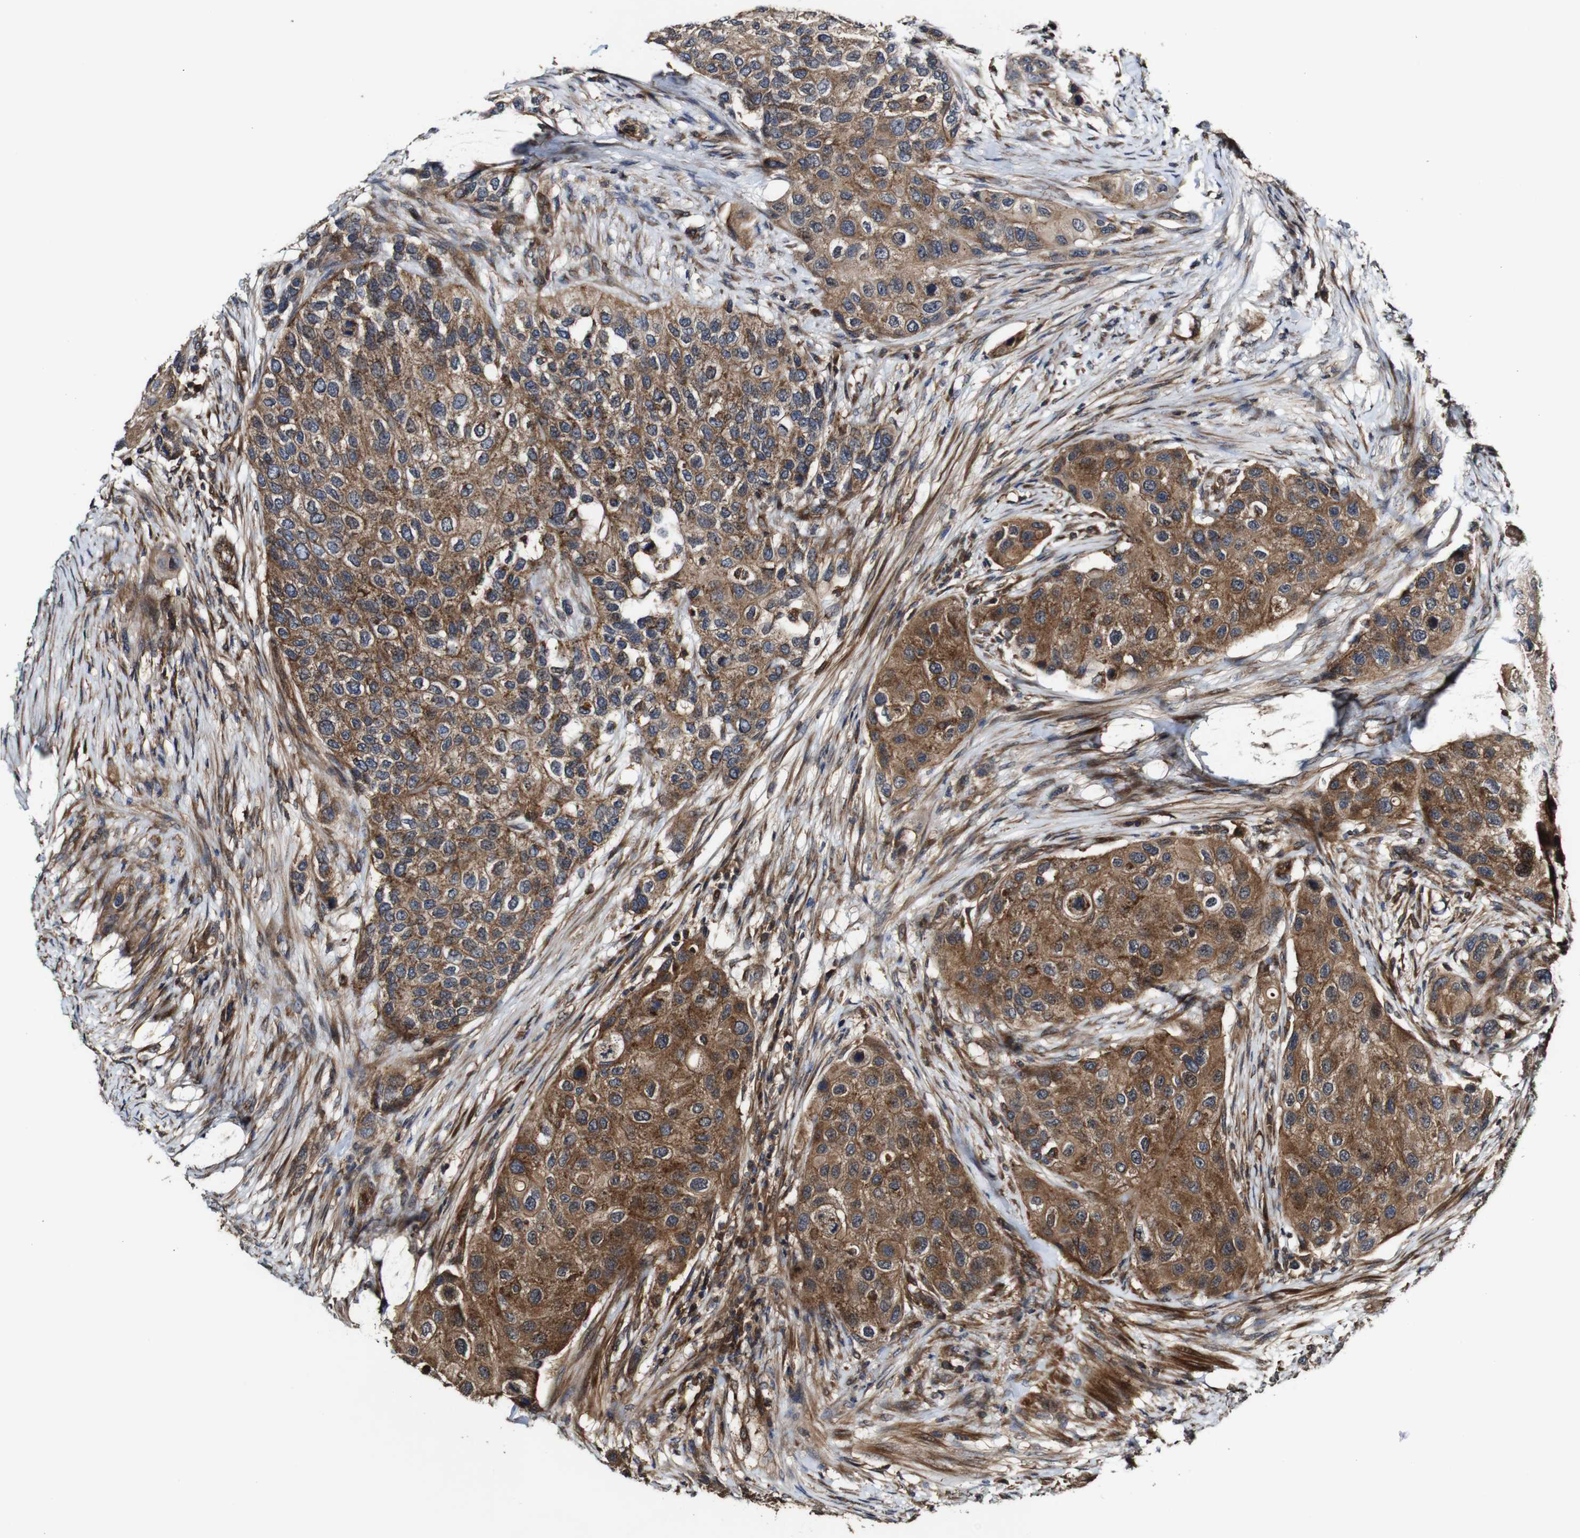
{"staining": {"intensity": "moderate", "quantity": ">75%", "location": "cytoplasmic/membranous"}, "tissue": "urothelial cancer", "cell_type": "Tumor cells", "image_type": "cancer", "snomed": [{"axis": "morphology", "description": "Urothelial carcinoma, High grade"}, {"axis": "topography", "description": "Urinary bladder"}], "caption": "A medium amount of moderate cytoplasmic/membranous positivity is seen in about >75% of tumor cells in urothelial cancer tissue.", "gene": "TNIK", "patient": {"sex": "female", "age": 56}}